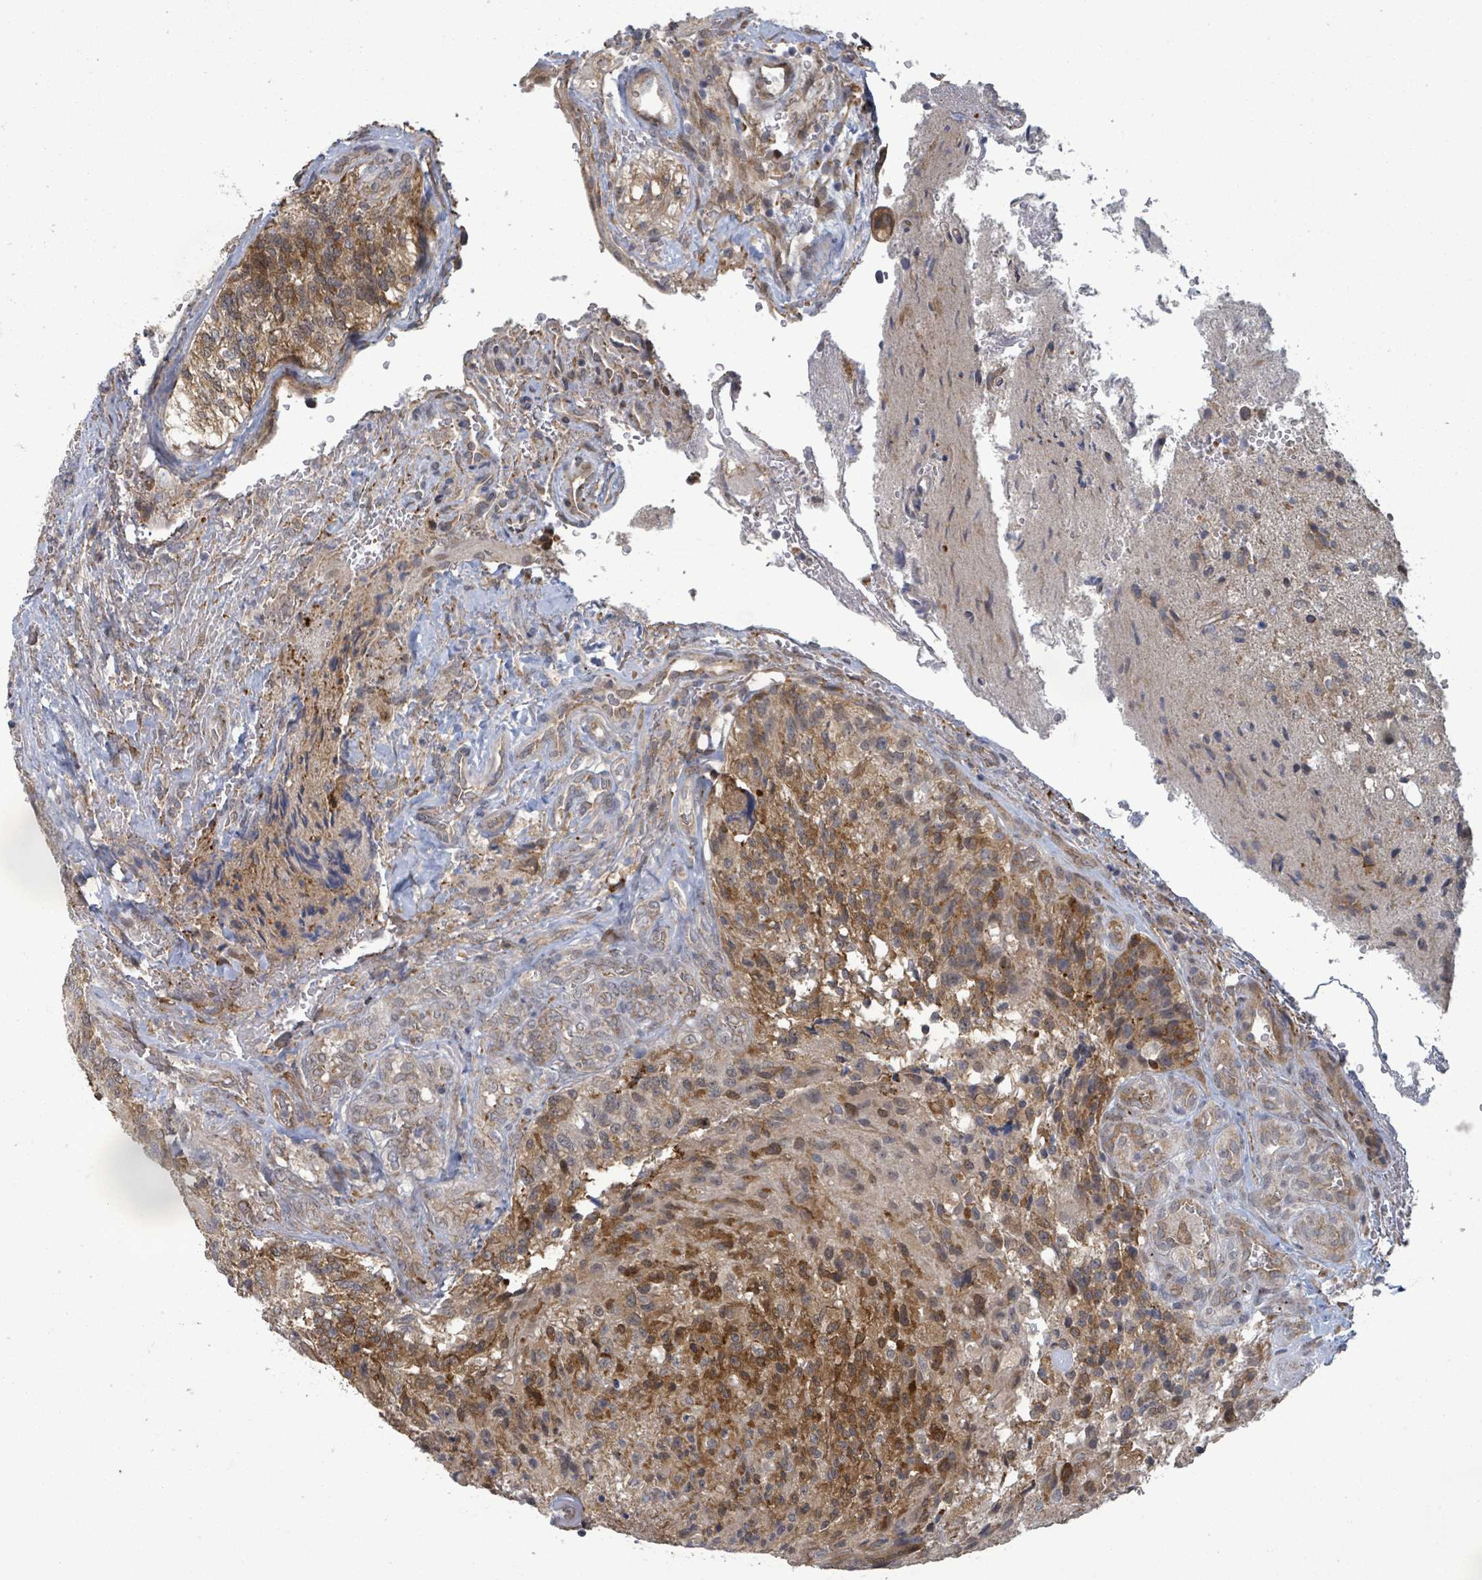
{"staining": {"intensity": "negative", "quantity": "none", "location": "none"}, "tissue": "glioma", "cell_type": "Tumor cells", "image_type": "cancer", "snomed": [{"axis": "morphology", "description": "Normal tissue, NOS"}, {"axis": "morphology", "description": "Glioma, malignant, High grade"}, {"axis": "topography", "description": "Cerebral cortex"}], "caption": "This is an IHC image of human glioma. There is no positivity in tumor cells.", "gene": "SHROOM2", "patient": {"sex": "male", "age": 56}}